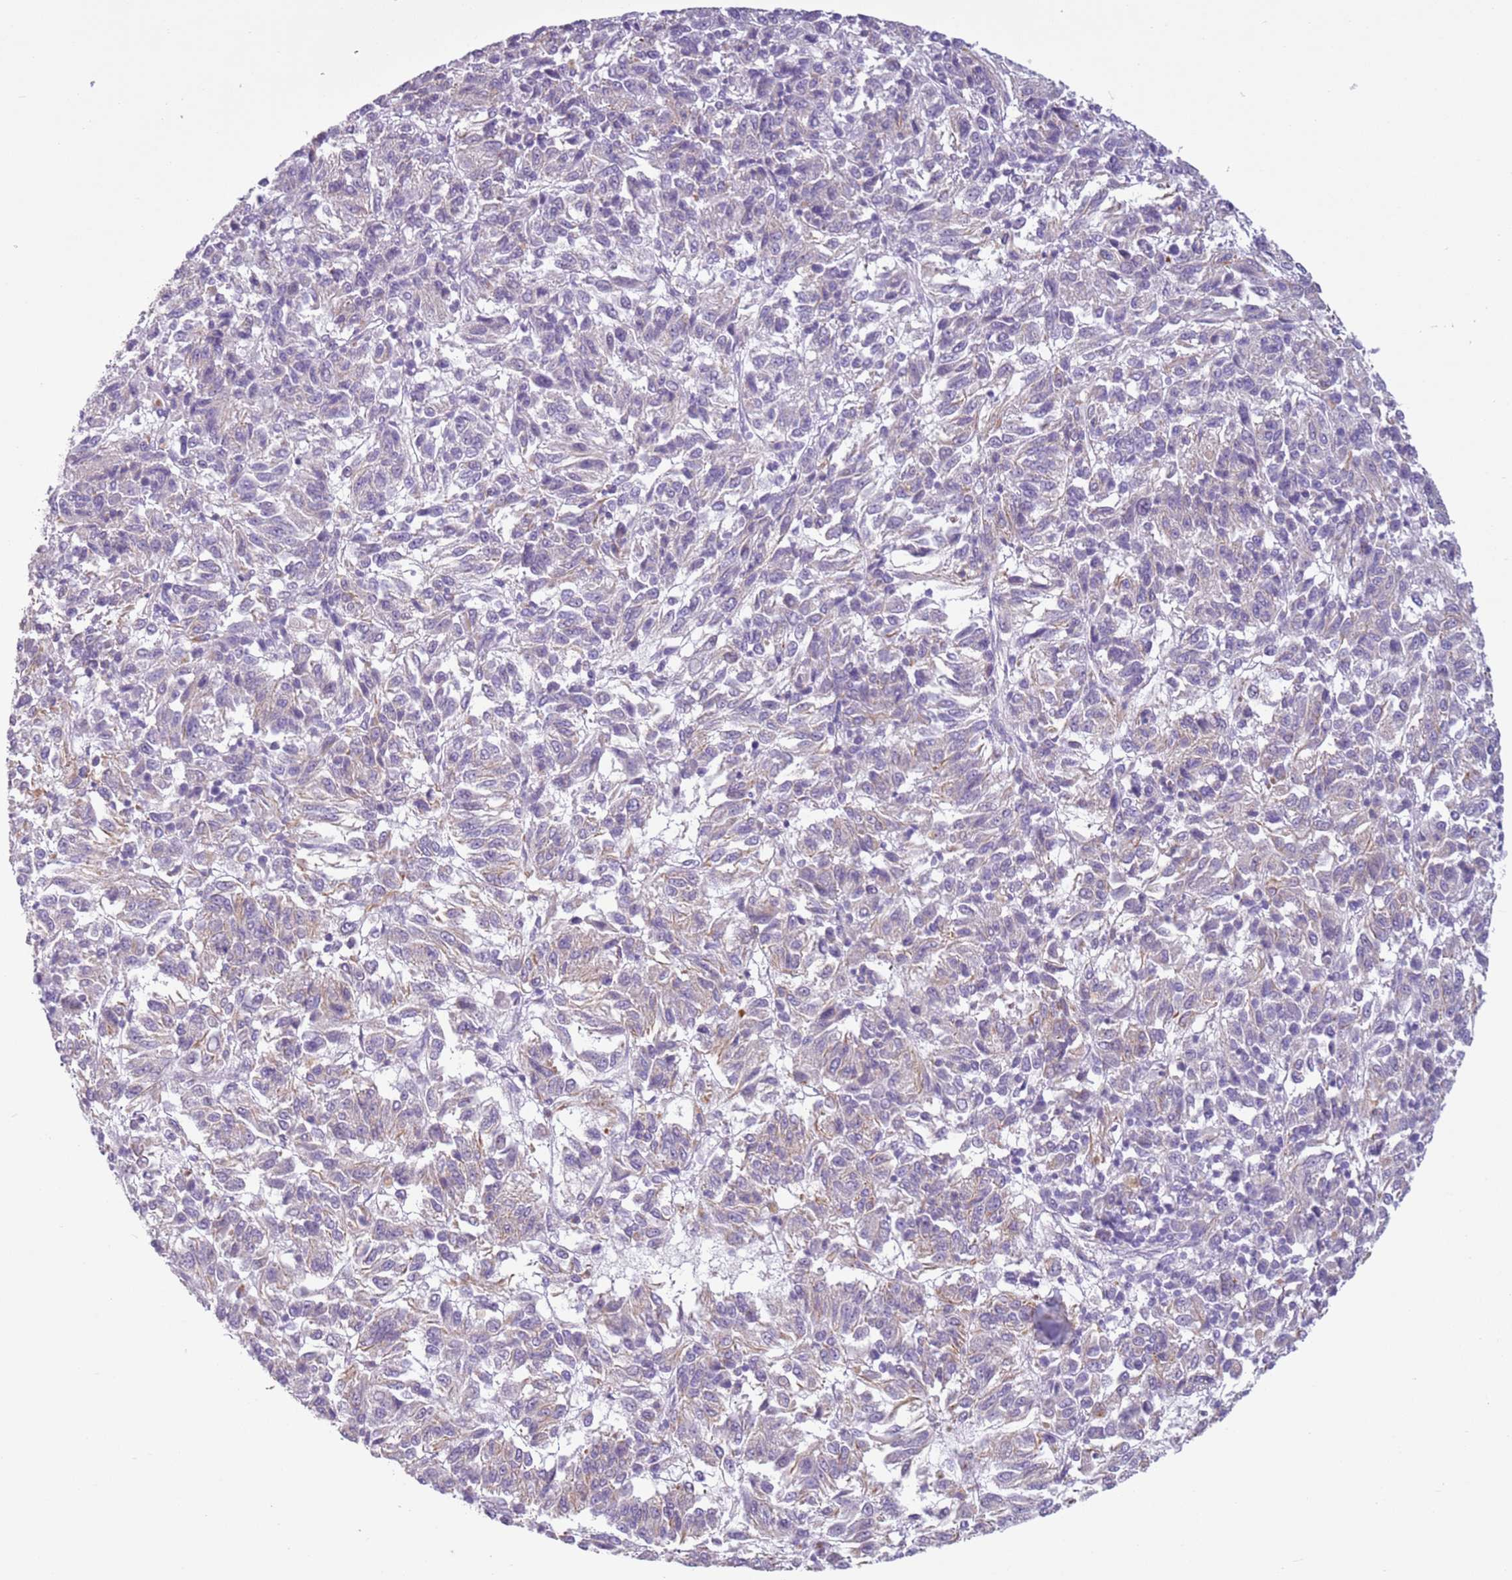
{"staining": {"intensity": "weak", "quantity": "<25%", "location": "cytoplasmic/membranous"}, "tissue": "melanoma", "cell_type": "Tumor cells", "image_type": "cancer", "snomed": [{"axis": "morphology", "description": "Malignant melanoma, Metastatic site"}, {"axis": "topography", "description": "Lung"}], "caption": "Tumor cells are negative for protein expression in human malignant melanoma (metastatic site).", "gene": "ZNF239", "patient": {"sex": "male", "age": 64}}